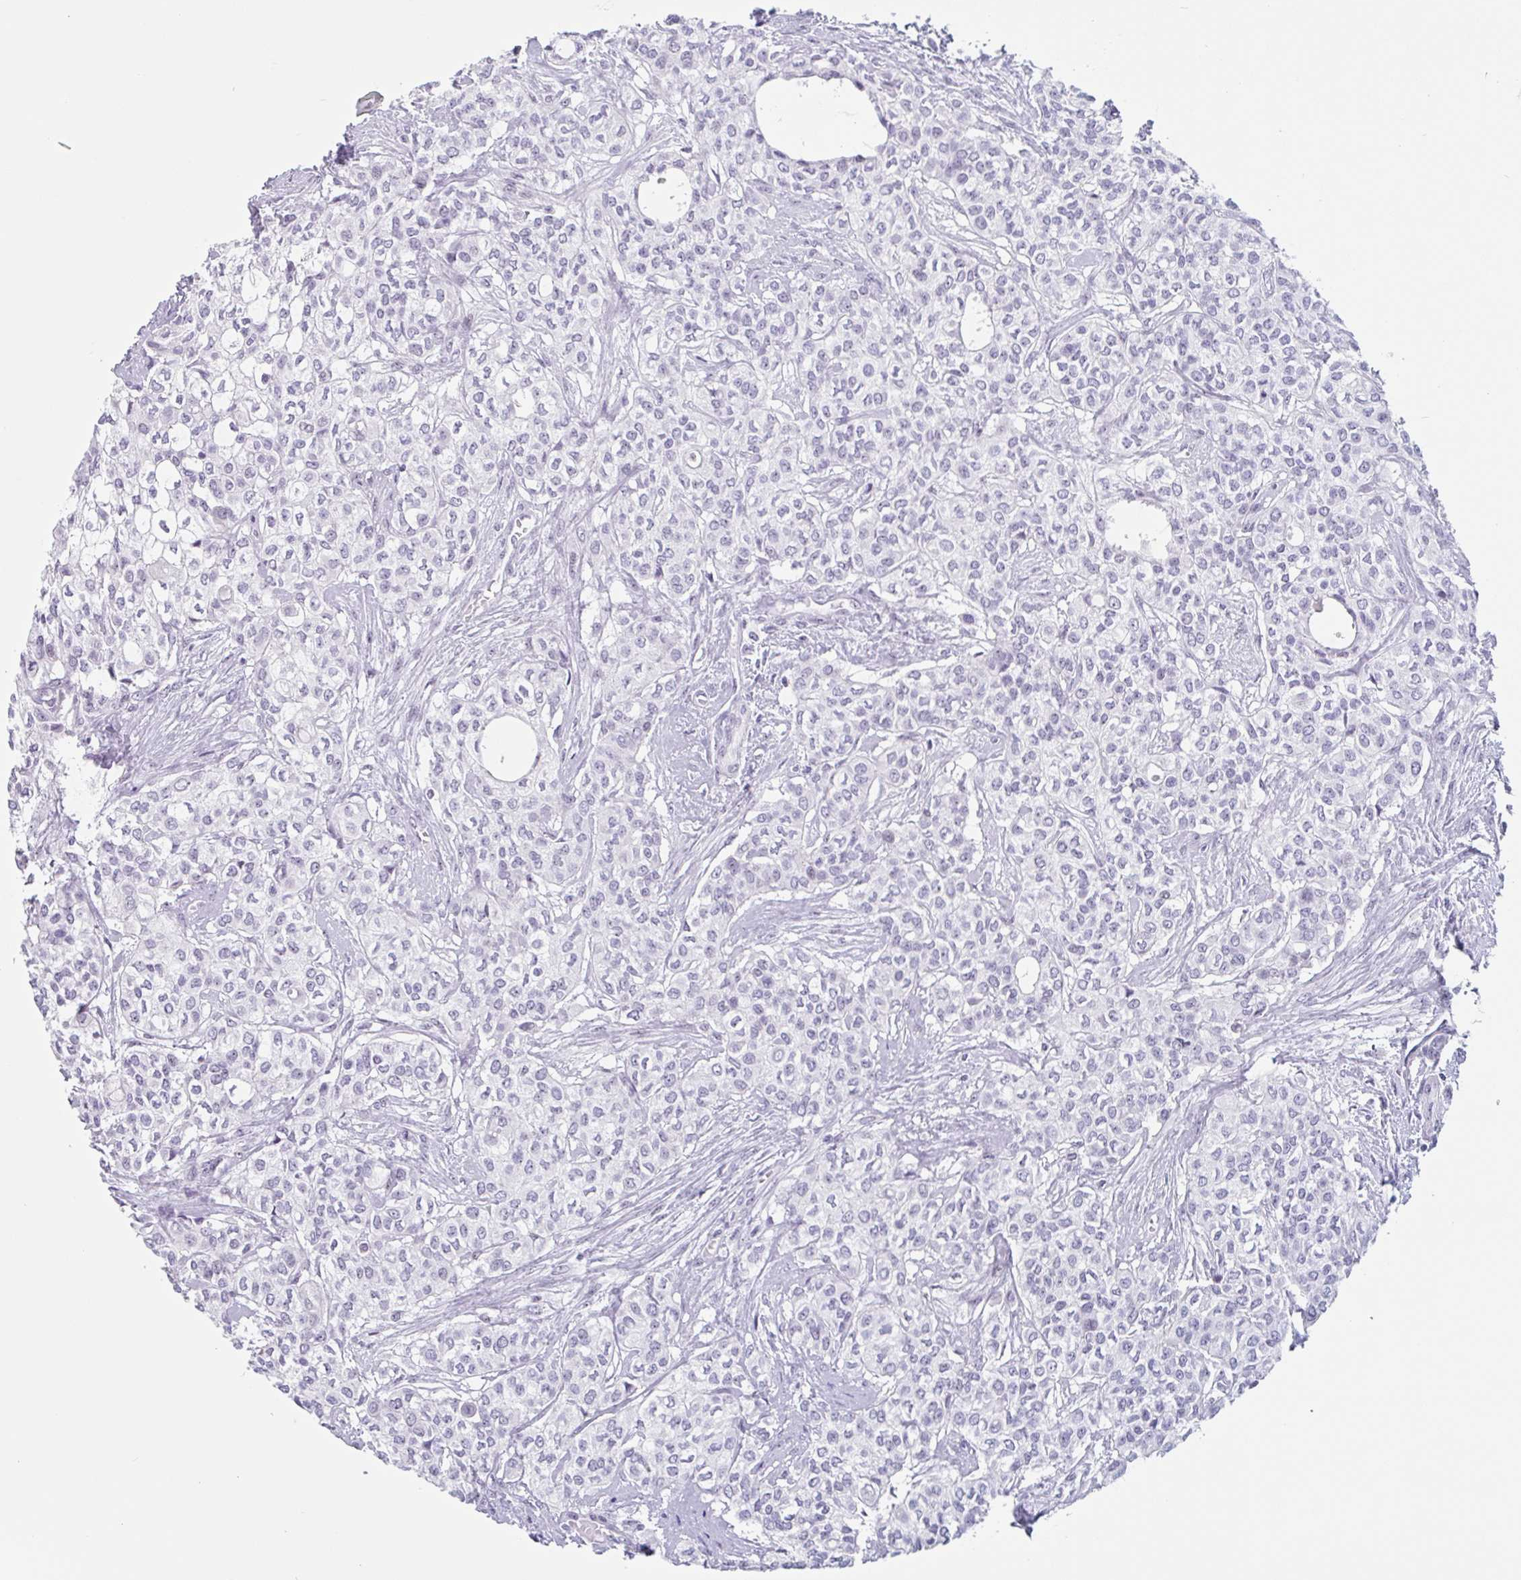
{"staining": {"intensity": "negative", "quantity": "none", "location": "none"}, "tissue": "head and neck cancer", "cell_type": "Tumor cells", "image_type": "cancer", "snomed": [{"axis": "morphology", "description": "Adenocarcinoma, NOS"}, {"axis": "topography", "description": "Head-Neck"}], "caption": "Protein analysis of head and neck adenocarcinoma shows no significant positivity in tumor cells.", "gene": "LENG9", "patient": {"sex": "male", "age": 81}}